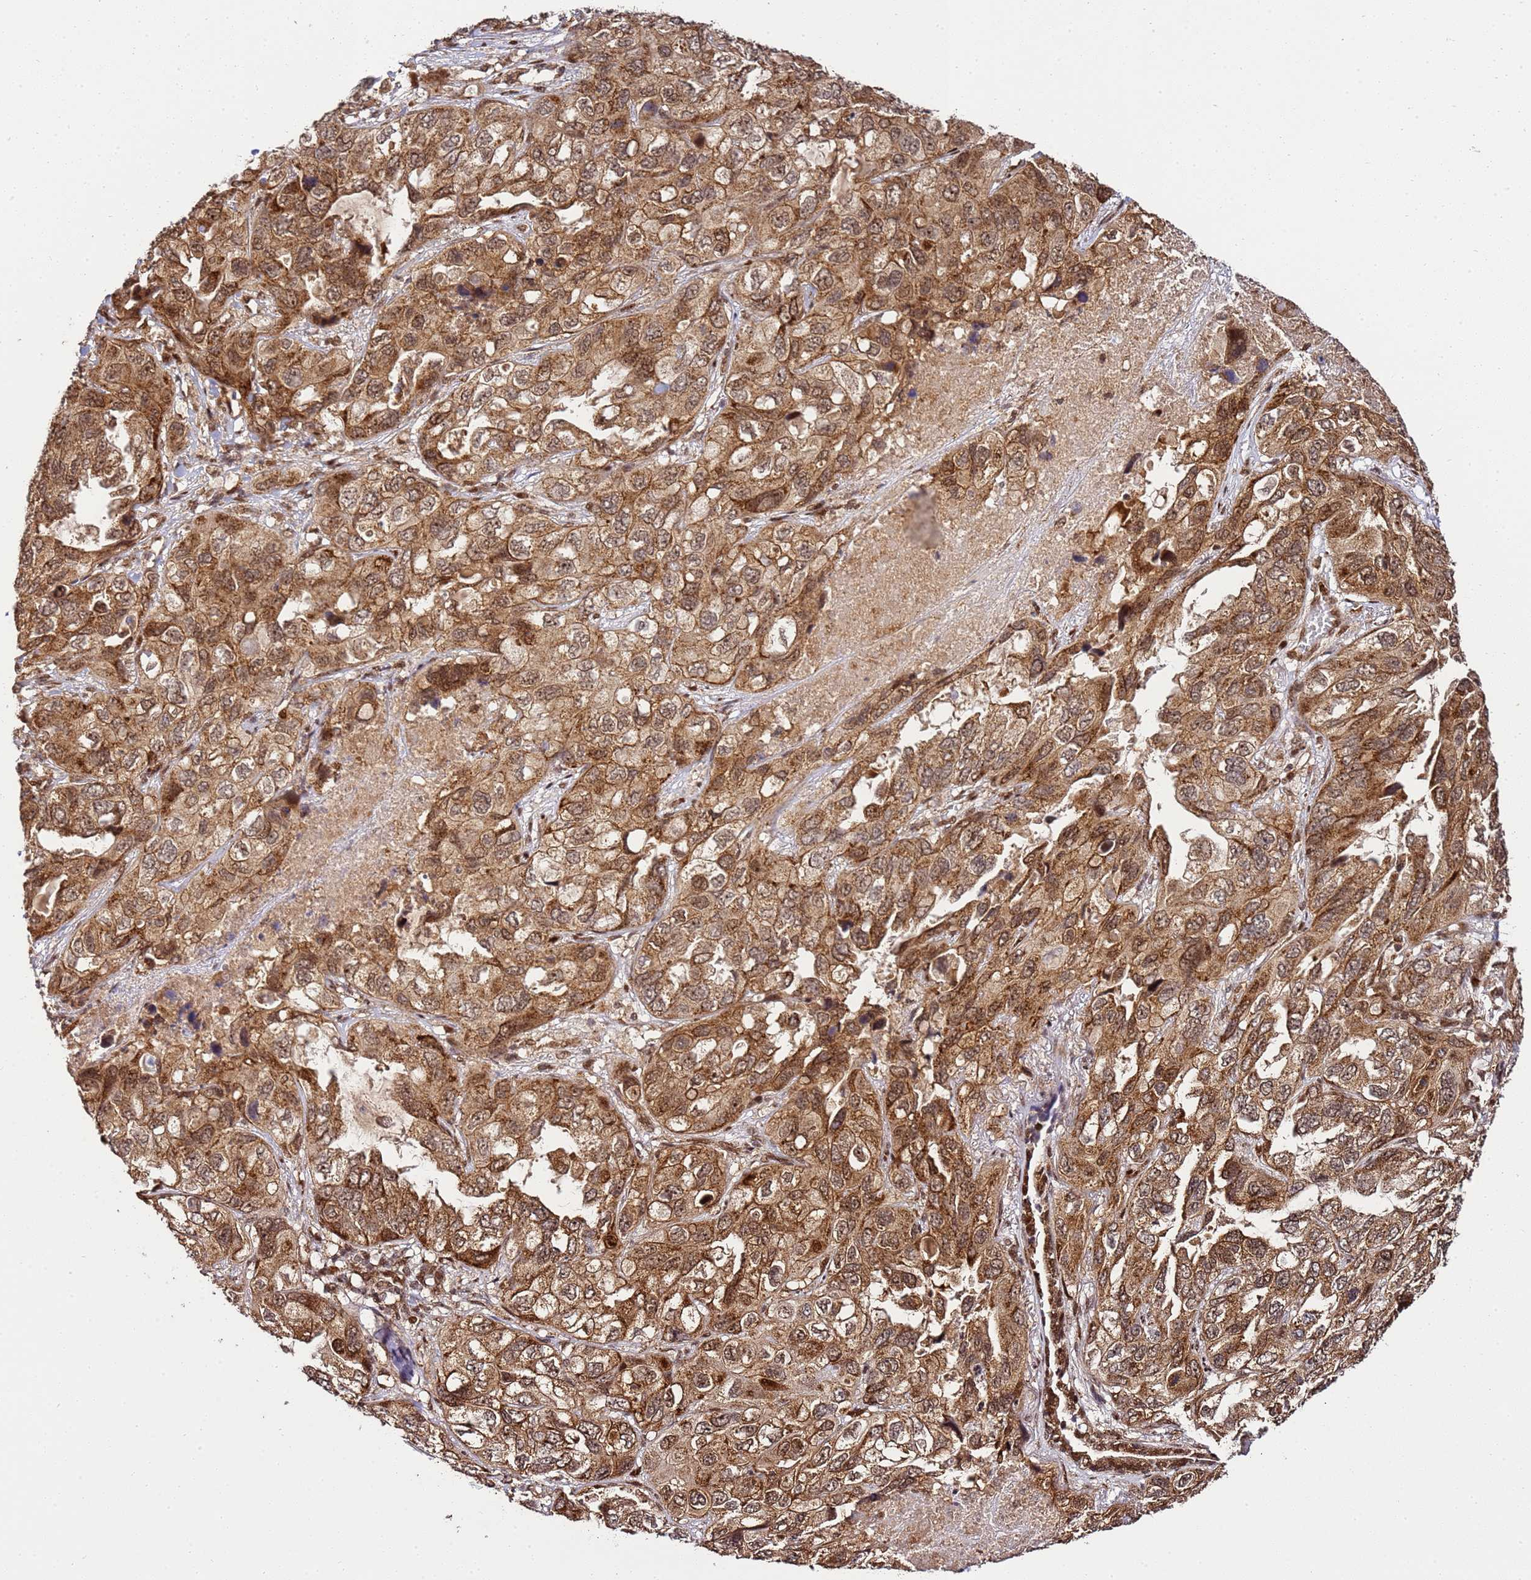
{"staining": {"intensity": "moderate", "quantity": ">75%", "location": "cytoplasmic/membranous,nuclear"}, "tissue": "lung cancer", "cell_type": "Tumor cells", "image_type": "cancer", "snomed": [{"axis": "morphology", "description": "Squamous cell carcinoma, NOS"}, {"axis": "topography", "description": "Lung"}], "caption": "Protein analysis of squamous cell carcinoma (lung) tissue displays moderate cytoplasmic/membranous and nuclear expression in approximately >75% of tumor cells.", "gene": "PEX14", "patient": {"sex": "female", "age": 73}}